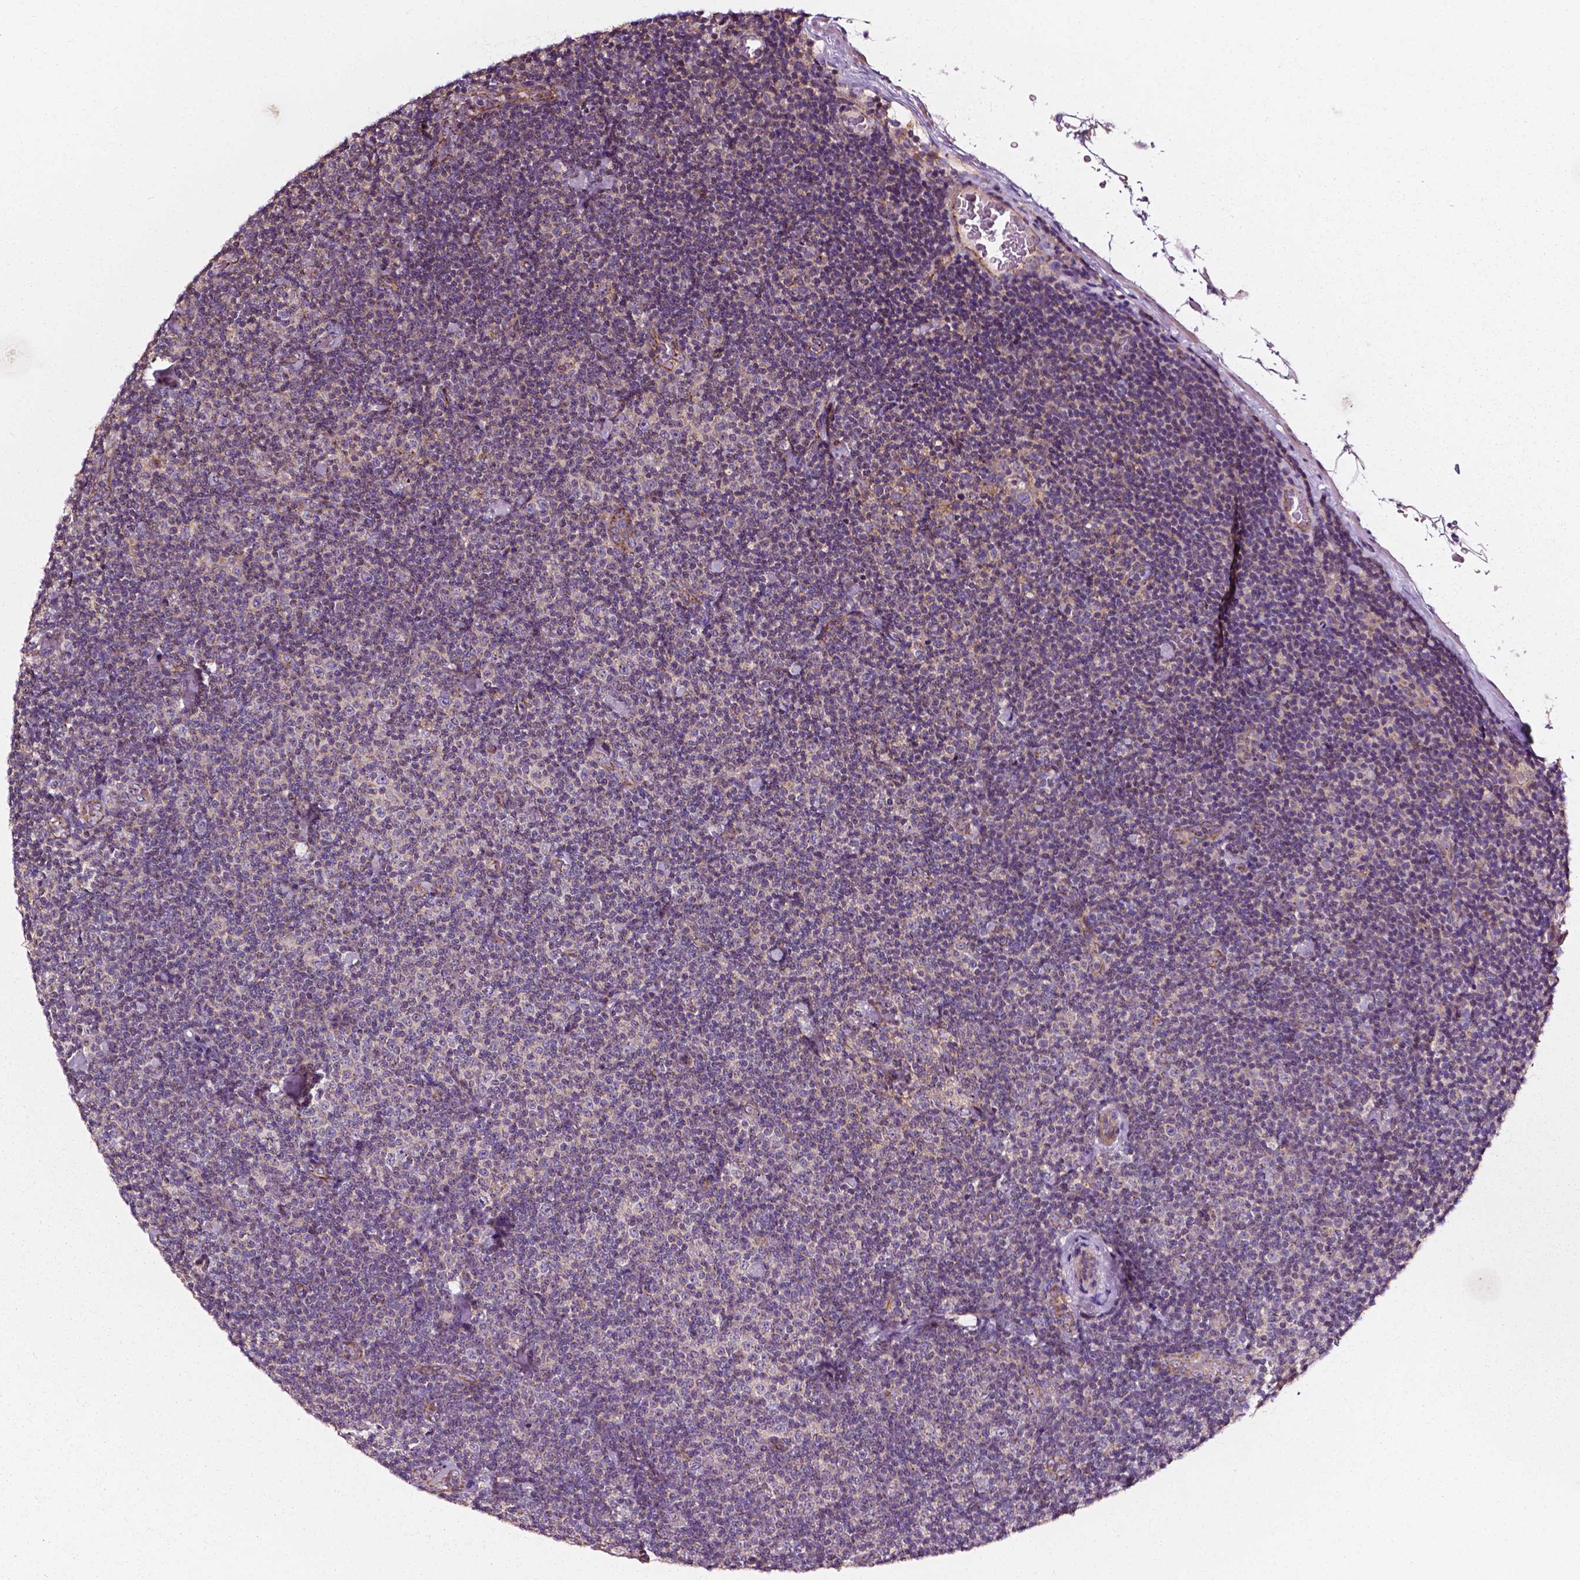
{"staining": {"intensity": "negative", "quantity": "none", "location": "none"}, "tissue": "lymphoma", "cell_type": "Tumor cells", "image_type": "cancer", "snomed": [{"axis": "morphology", "description": "Malignant lymphoma, non-Hodgkin's type, Low grade"}, {"axis": "topography", "description": "Lymph node"}], "caption": "There is no significant staining in tumor cells of low-grade malignant lymphoma, non-Hodgkin's type.", "gene": "ATG16L1", "patient": {"sex": "male", "age": 81}}